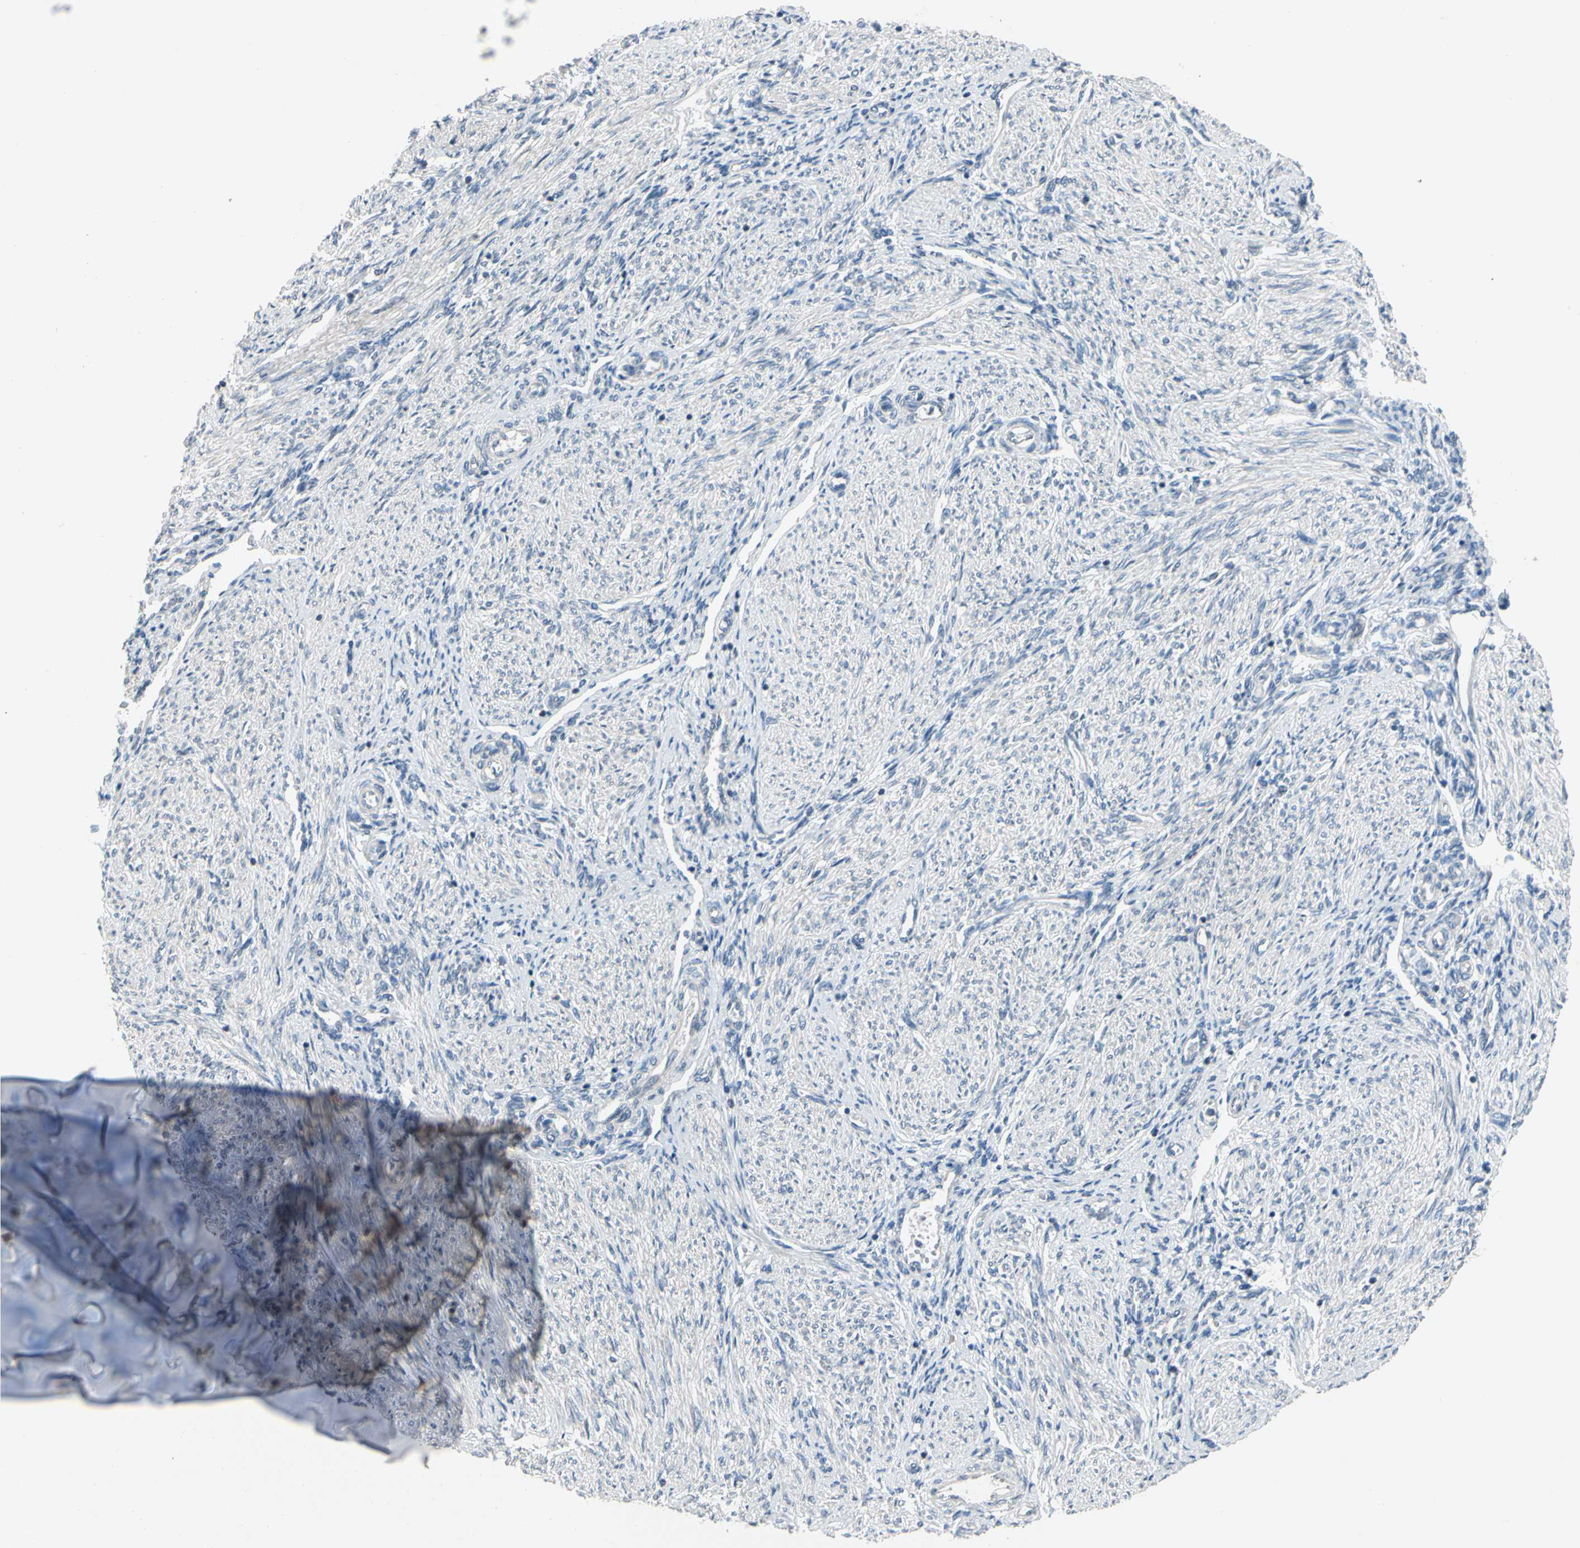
{"staining": {"intensity": "negative", "quantity": "none", "location": "none"}, "tissue": "endometrium", "cell_type": "Cells in endometrial stroma", "image_type": "normal", "snomed": [{"axis": "morphology", "description": "Normal tissue, NOS"}, {"axis": "topography", "description": "Endometrium"}], "caption": "Immunohistochemical staining of unremarkable endometrium displays no significant staining in cells in endometrial stroma. (DAB (3,3'-diaminobenzidine) IHC visualized using brightfield microscopy, high magnification).", "gene": "STK40", "patient": {"sex": "female", "age": 36}}